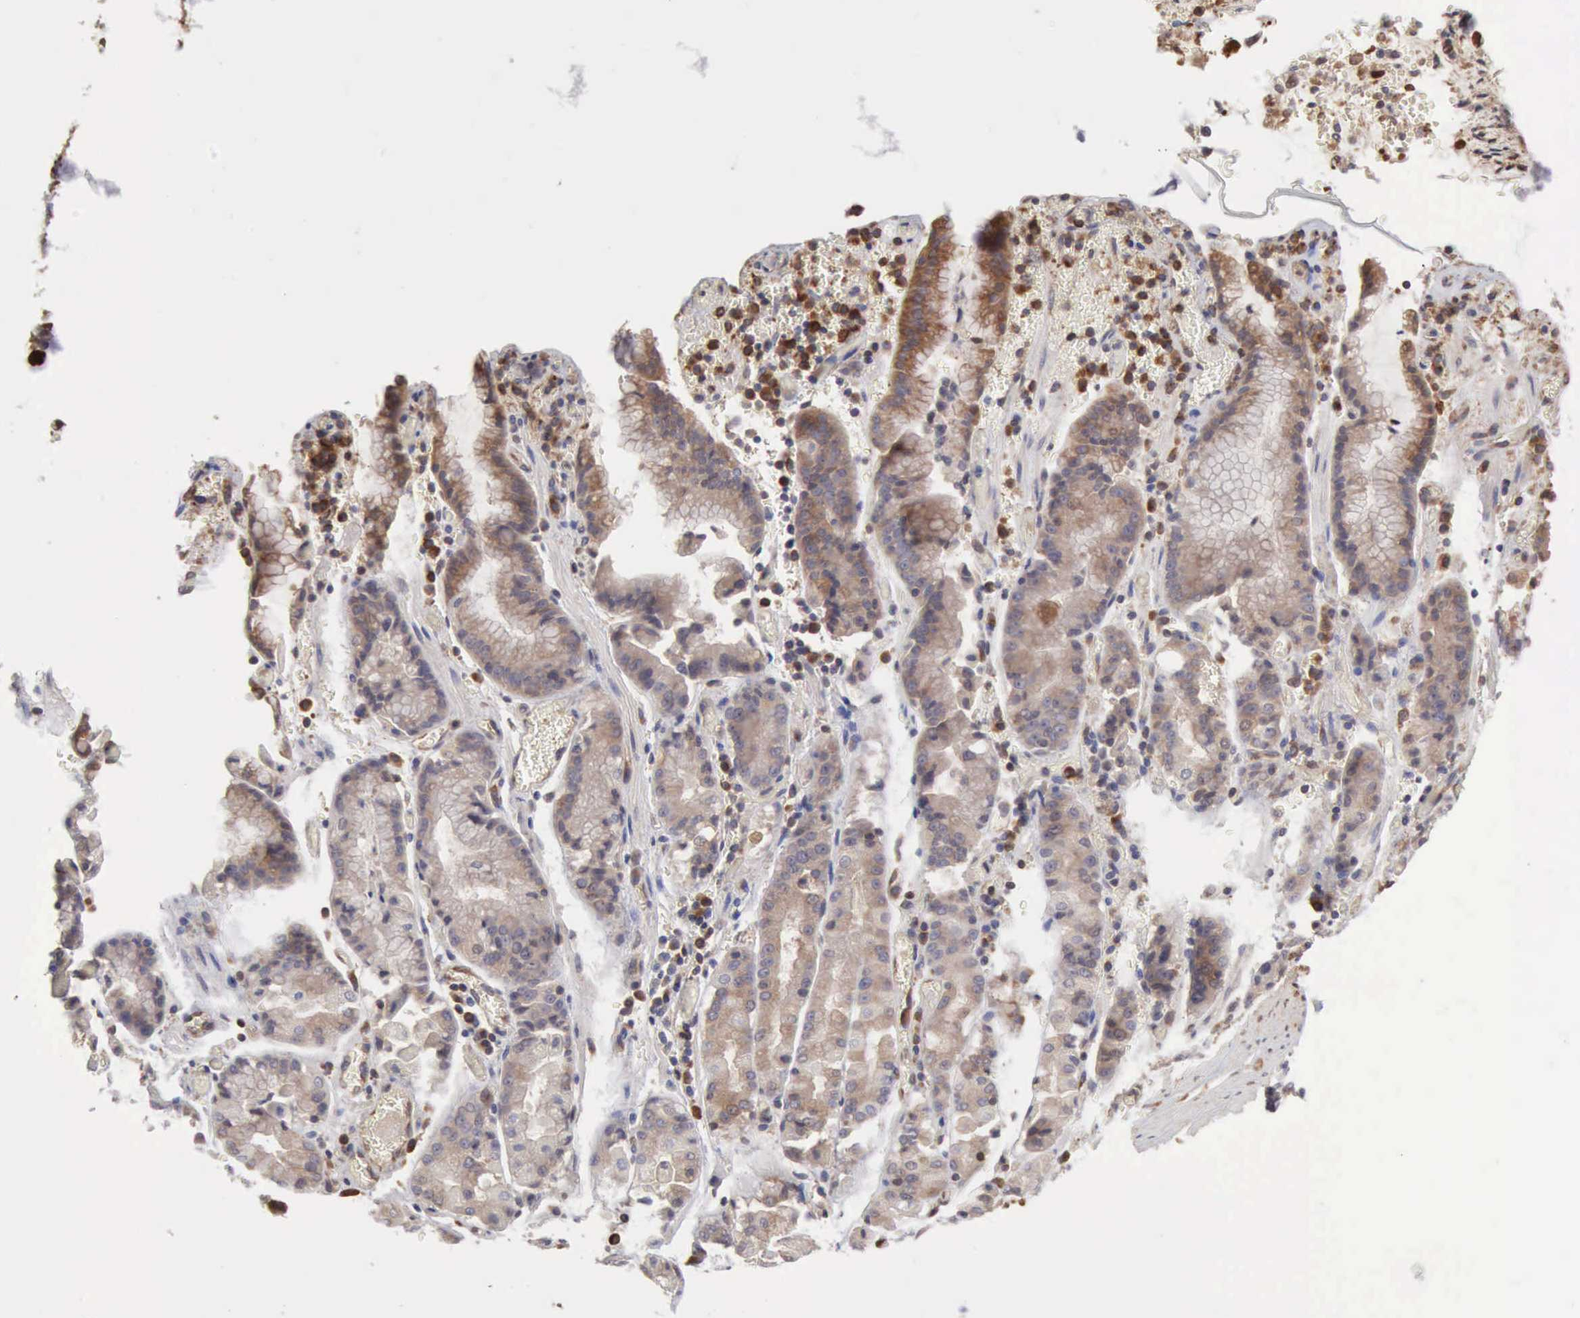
{"staining": {"intensity": "moderate", "quantity": ">75%", "location": "cytoplasmic/membranous"}, "tissue": "stomach cancer", "cell_type": "Tumor cells", "image_type": "cancer", "snomed": [{"axis": "morphology", "description": "Adenocarcinoma, NOS"}, {"axis": "topography", "description": "Stomach, upper"}], "caption": "About >75% of tumor cells in adenocarcinoma (stomach) reveal moderate cytoplasmic/membranous protein positivity as visualized by brown immunohistochemical staining.", "gene": "APOL2", "patient": {"sex": "male", "age": 71}}